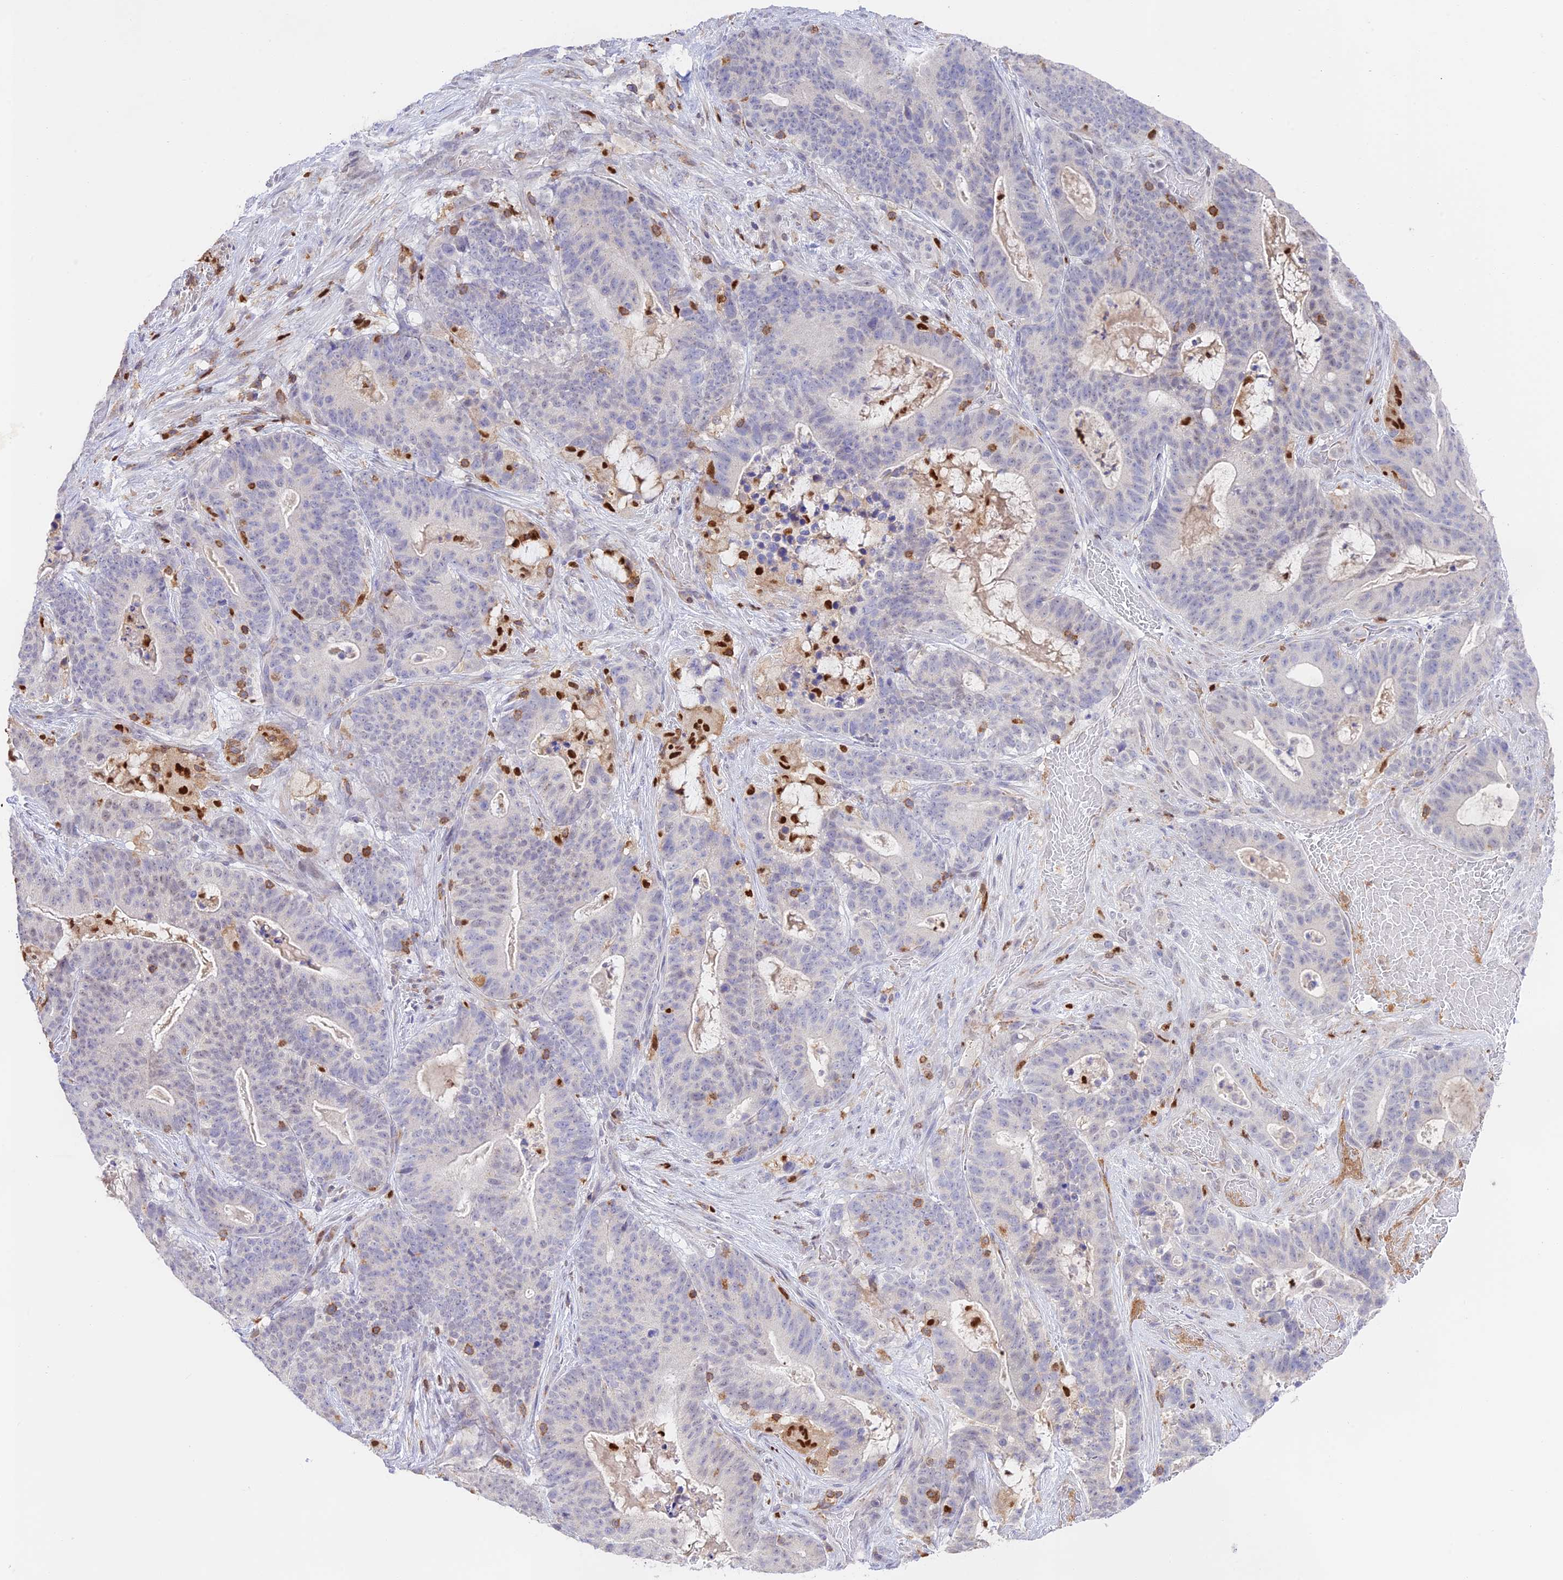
{"staining": {"intensity": "negative", "quantity": "none", "location": "none"}, "tissue": "stomach cancer", "cell_type": "Tumor cells", "image_type": "cancer", "snomed": [{"axis": "morphology", "description": "Normal tissue, NOS"}, {"axis": "morphology", "description": "Adenocarcinoma, NOS"}, {"axis": "topography", "description": "Stomach"}], "caption": "Tumor cells show no significant protein positivity in stomach cancer.", "gene": "DENND1C", "patient": {"sex": "female", "age": 64}}